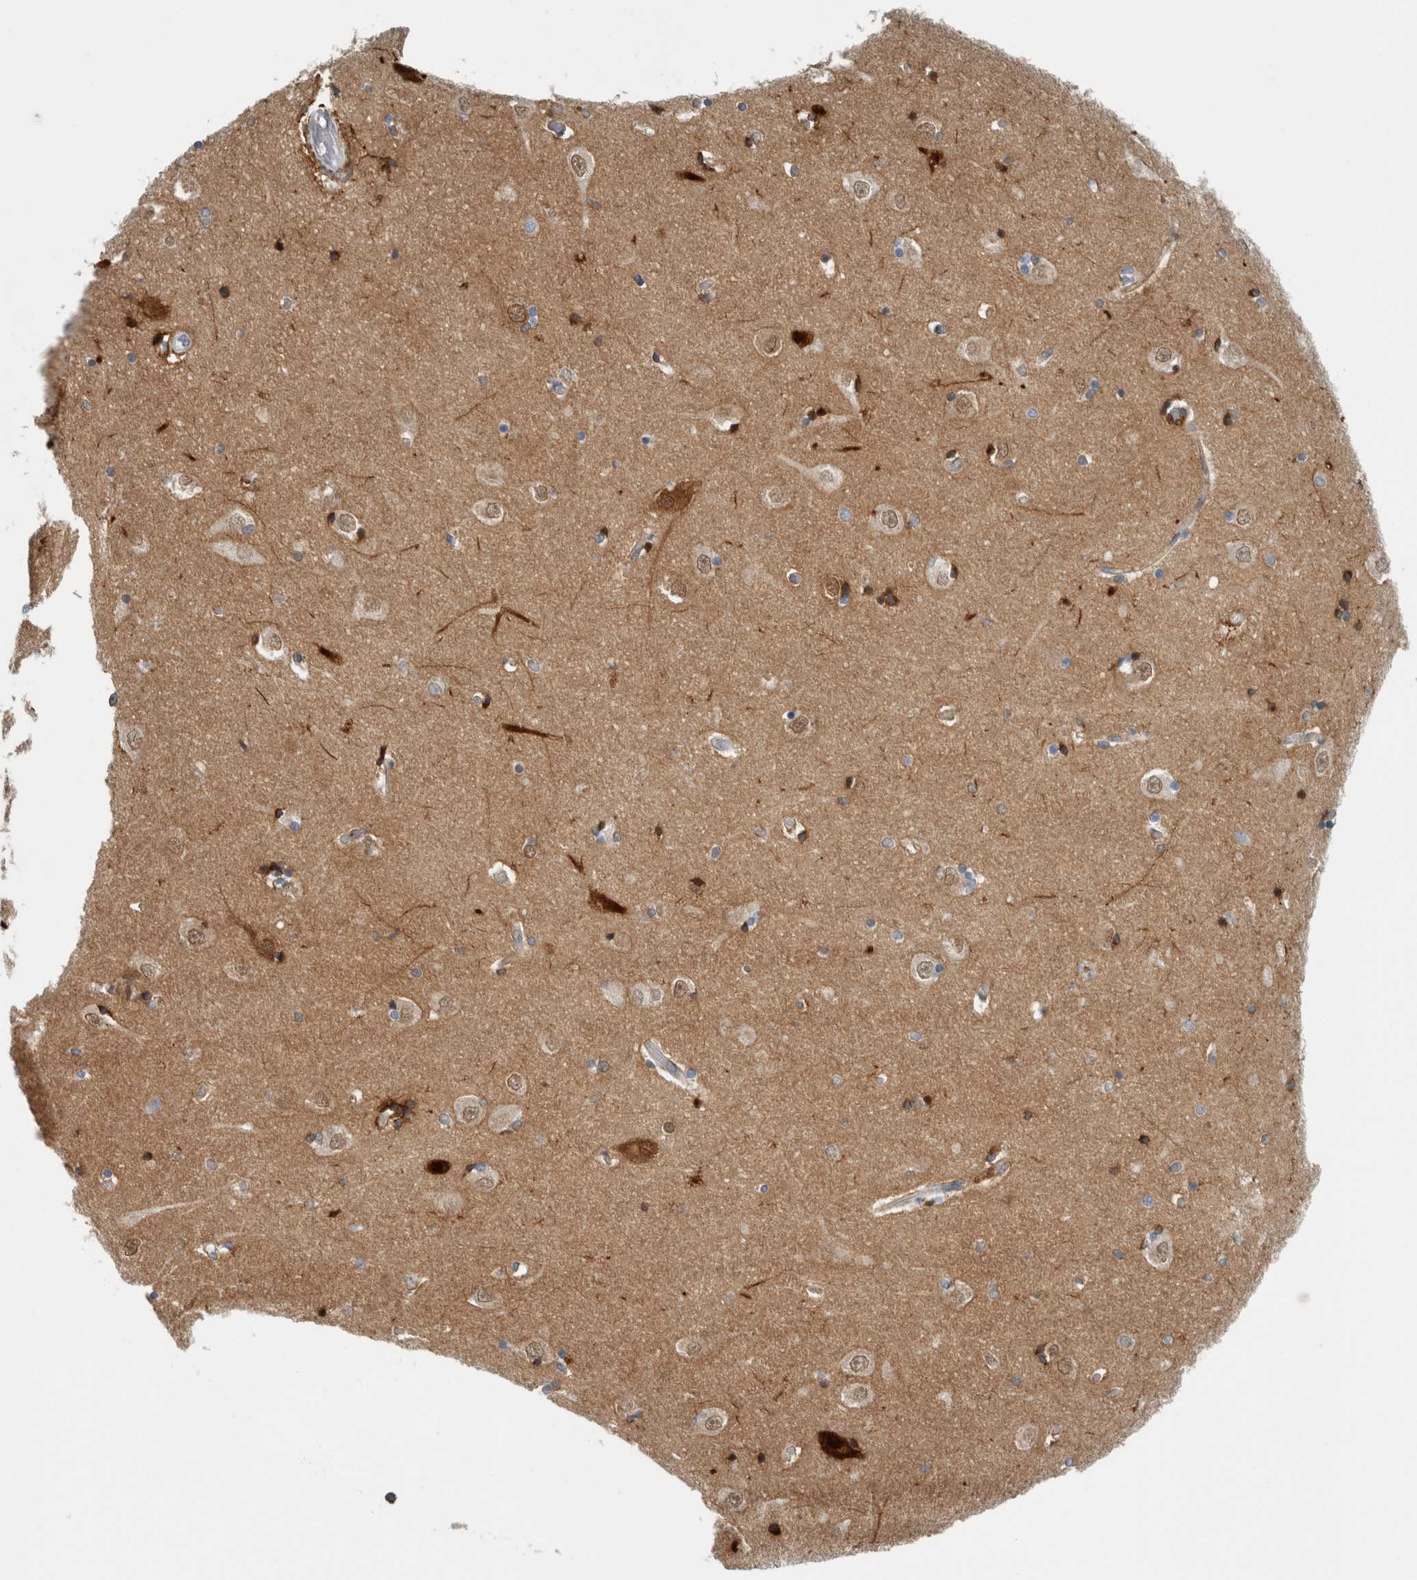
{"staining": {"intensity": "moderate", "quantity": "<25%", "location": "cytoplasmic/membranous,nuclear"}, "tissue": "hippocampus", "cell_type": "Glial cells", "image_type": "normal", "snomed": [{"axis": "morphology", "description": "Normal tissue, NOS"}, {"axis": "topography", "description": "Hippocampus"}], "caption": "Immunohistochemistry (IHC) histopathology image of benign hippocampus: human hippocampus stained using immunohistochemistry demonstrates low levels of moderate protein expression localized specifically in the cytoplasmic/membranous,nuclear of glial cells, appearing as a cytoplasmic/membranous,nuclear brown color.", "gene": "CHL1", "patient": {"sex": "male", "age": 45}}